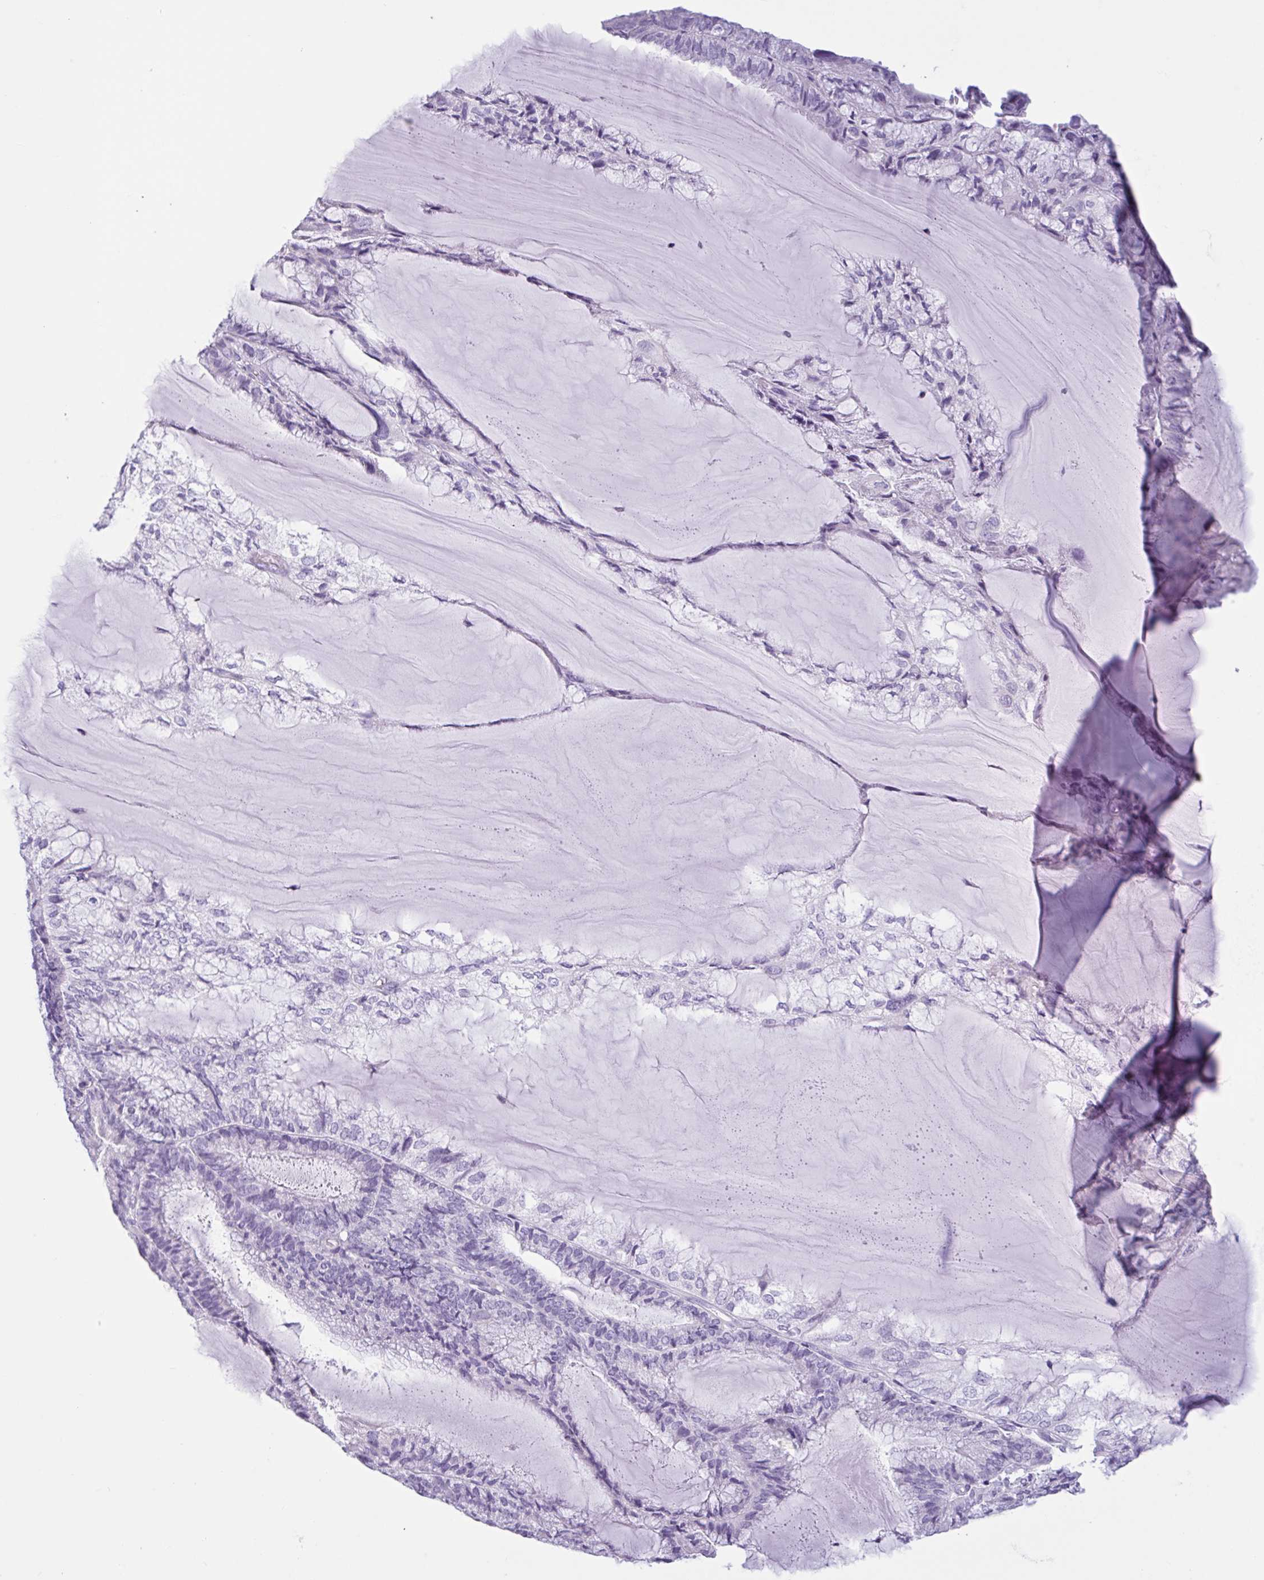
{"staining": {"intensity": "negative", "quantity": "none", "location": "none"}, "tissue": "endometrial cancer", "cell_type": "Tumor cells", "image_type": "cancer", "snomed": [{"axis": "morphology", "description": "Adenocarcinoma, NOS"}, {"axis": "topography", "description": "Endometrium"}], "caption": "Immunohistochemical staining of endometrial adenocarcinoma exhibits no significant positivity in tumor cells.", "gene": "CTSE", "patient": {"sex": "female", "age": 81}}